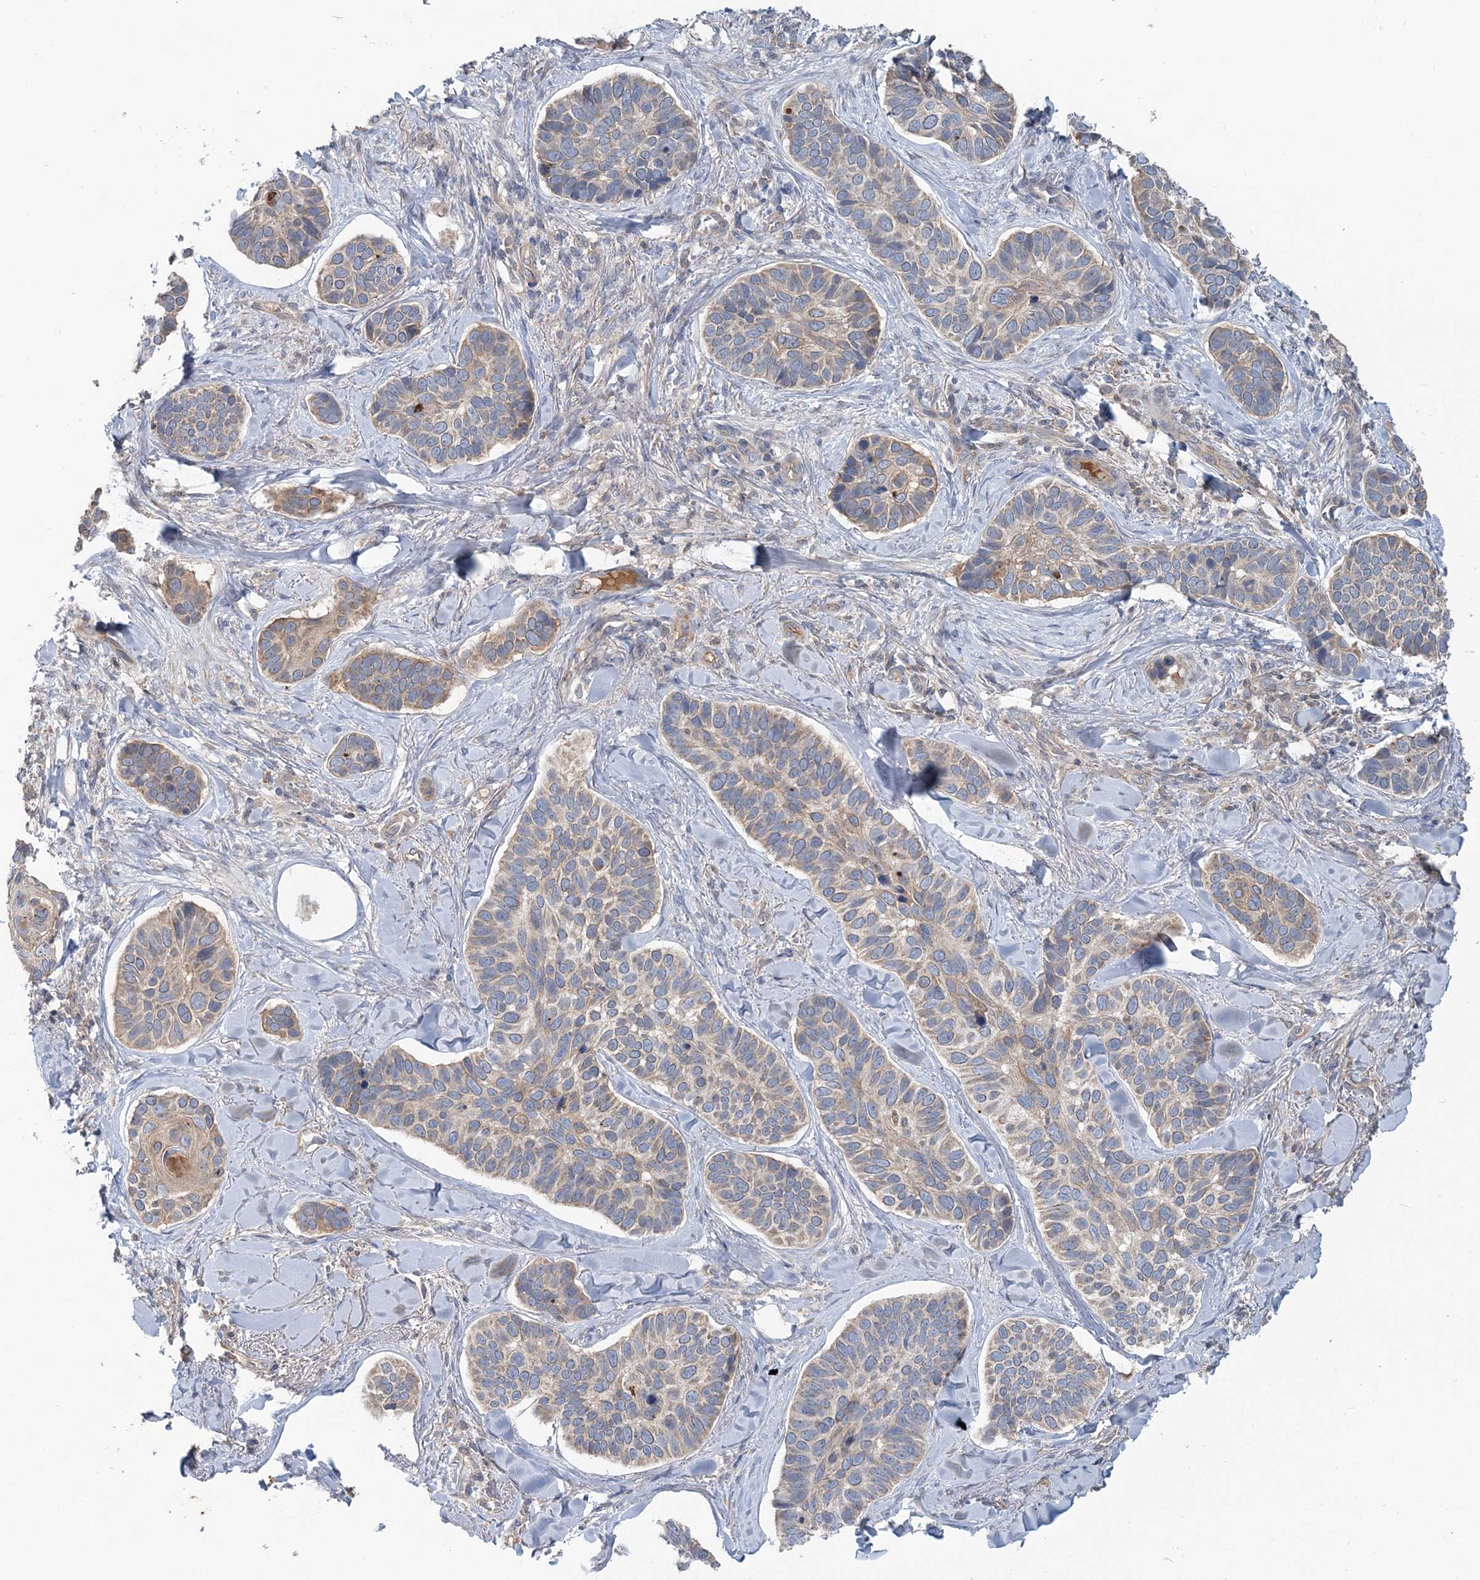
{"staining": {"intensity": "weak", "quantity": "25%-75%", "location": "cytoplasmic/membranous"}, "tissue": "skin cancer", "cell_type": "Tumor cells", "image_type": "cancer", "snomed": [{"axis": "morphology", "description": "Basal cell carcinoma"}, {"axis": "topography", "description": "Skin"}], "caption": "Weak cytoplasmic/membranous protein positivity is identified in approximately 25%-75% of tumor cells in skin cancer (basal cell carcinoma).", "gene": "RNF25", "patient": {"sex": "male", "age": 62}}